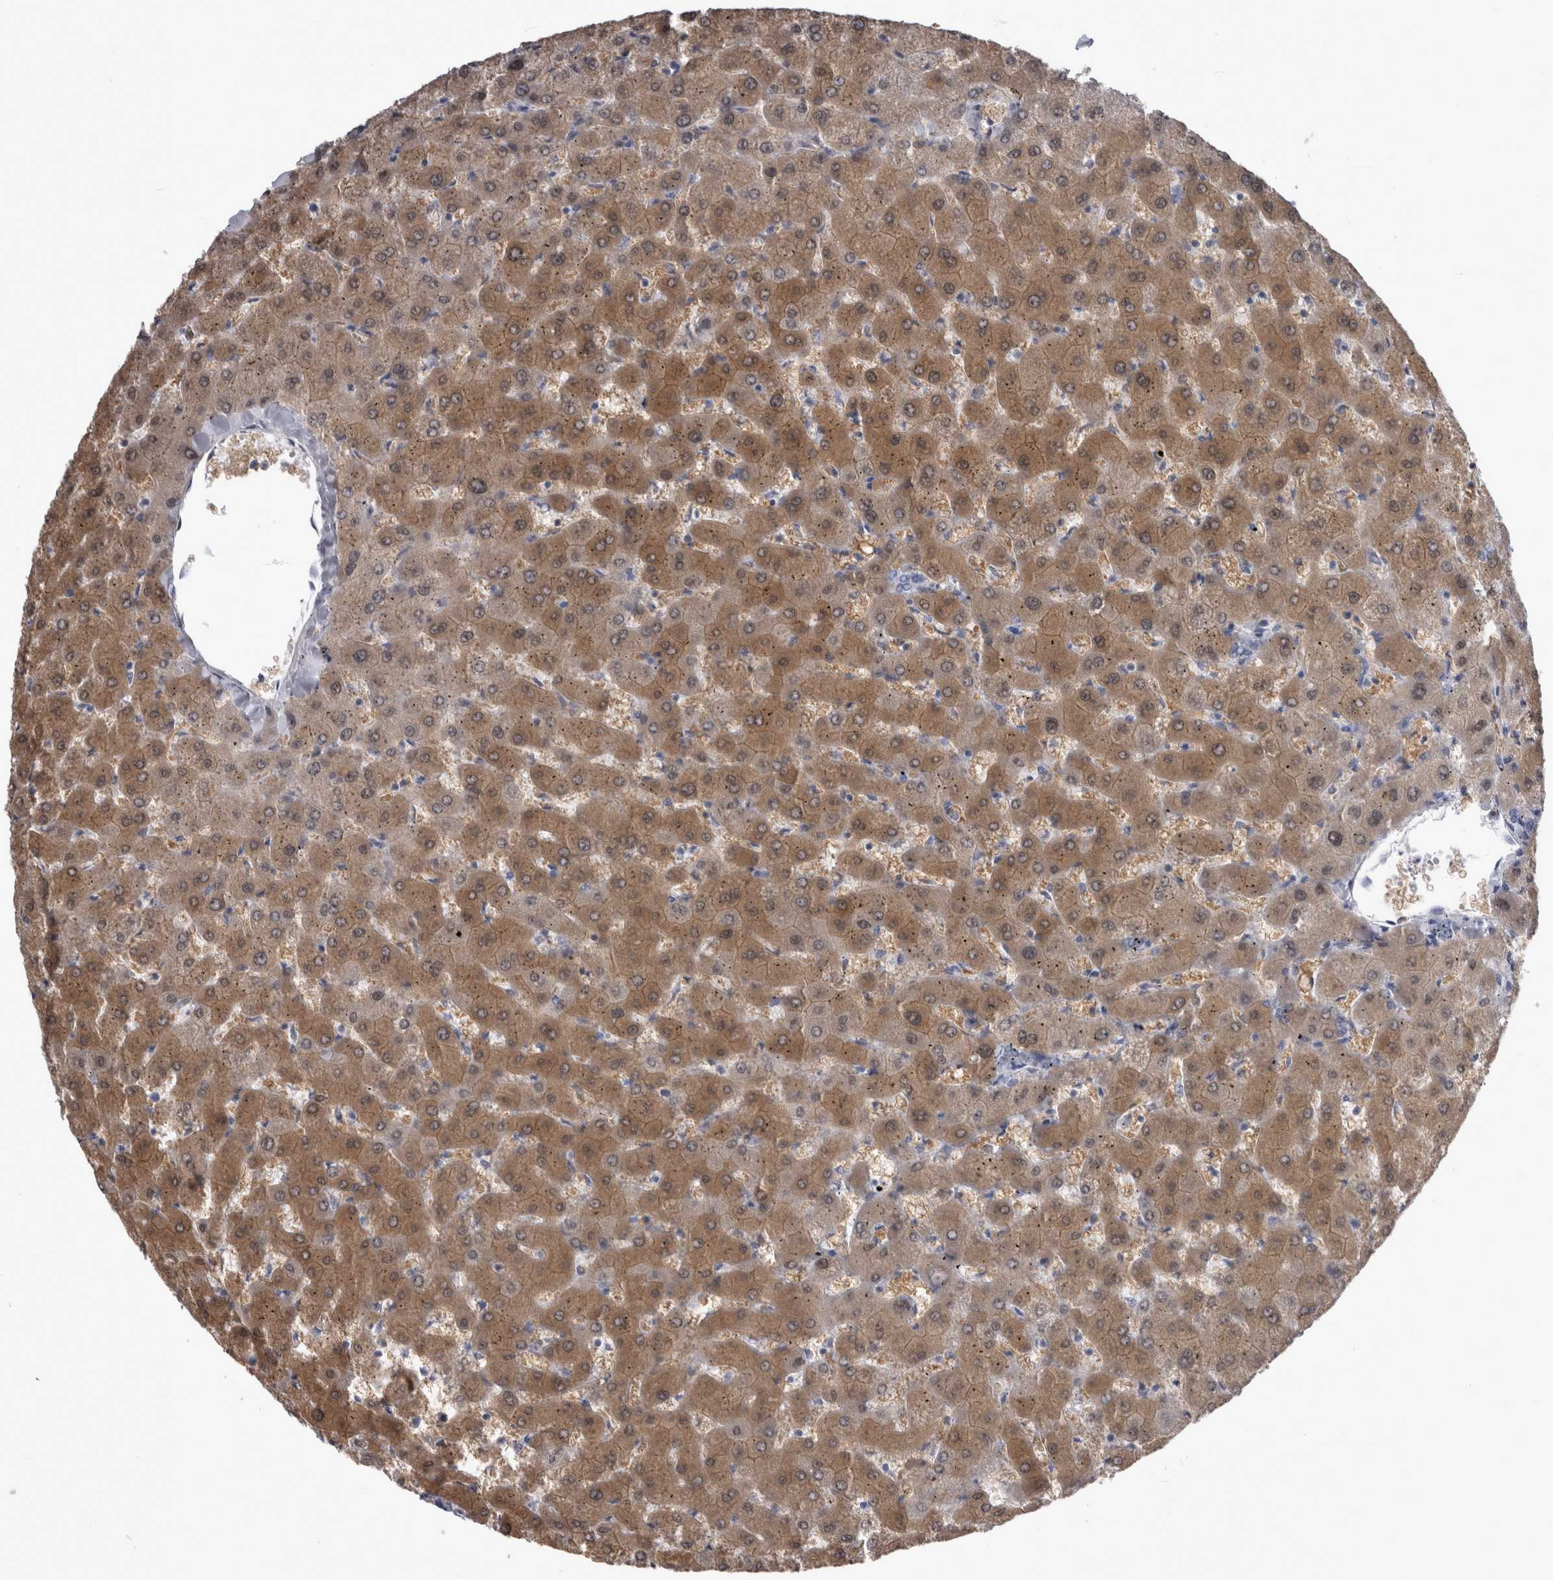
{"staining": {"intensity": "negative", "quantity": "none", "location": "none"}, "tissue": "liver", "cell_type": "Cholangiocytes", "image_type": "normal", "snomed": [{"axis": "morphology", "description": "Normal tissue, NOS"}, {"axis": "topography", "description": "Liver"}], "caption": "Unremarkable liver was stained to show a protein in brown. There is no significant staining in cholangiocytes.", "gene": "ALDH8A1", "patient": {"sex": "female", "age": 63}}